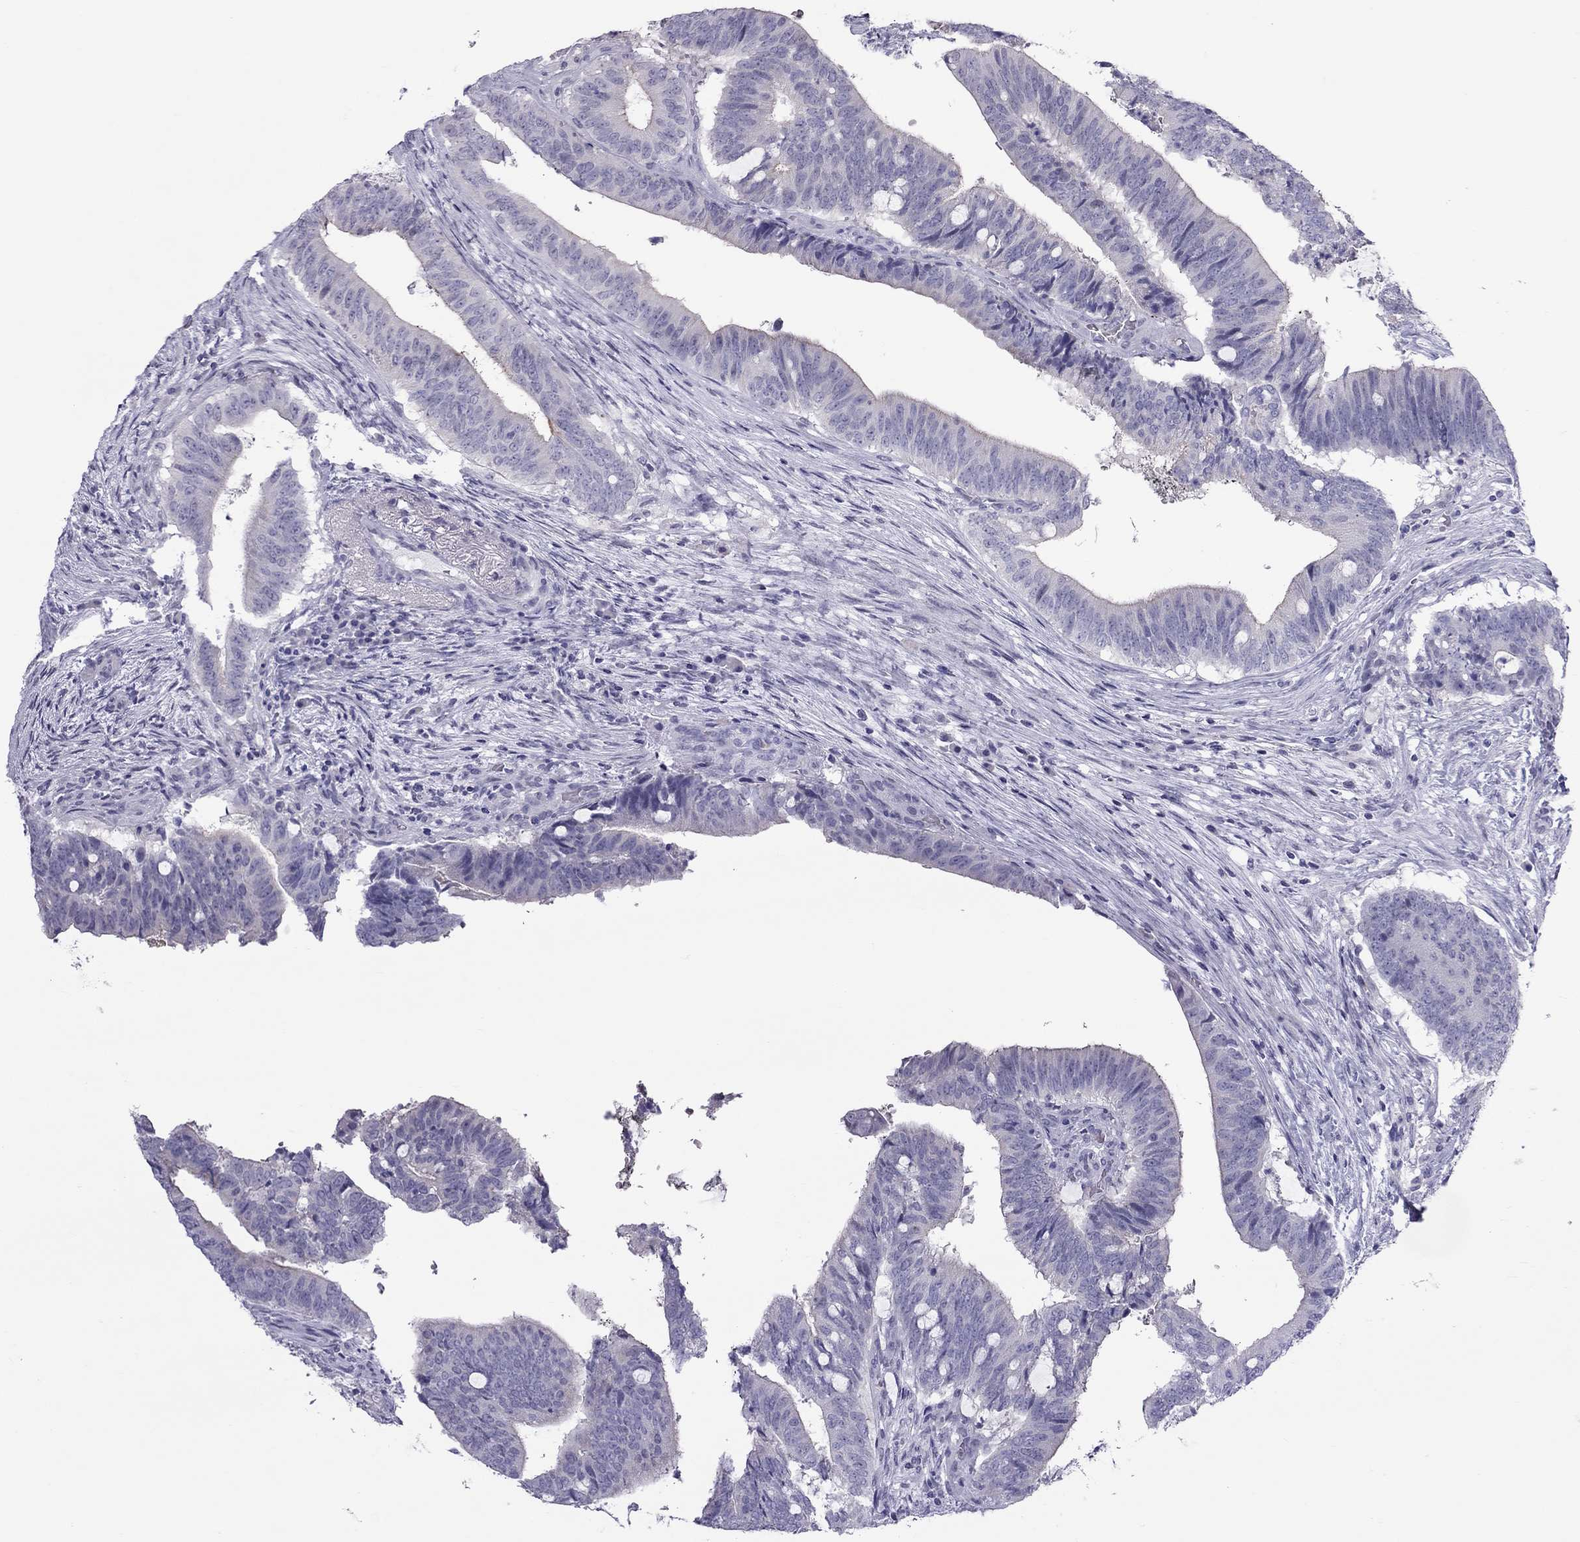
{"staining": {"intensity": "negative", "quantity": "none", "location": "none"}, "tissue": "colorectal cancer", "cell_type": "Tumor cells", "image_type": "cancer", "snomed": [{"axis": "morphology", "description": "Adenocarcinoma, NOS"}, {"axis": "topography", "description": "Colon"}], "caption": "The immunohistochemistry (IHC) histopathology image has no significant expression in tumor cells of adenocarcinoma (colorectal) tissue.", "gene": "TEX14", "patient": {"sex": "female", "age": 43}}